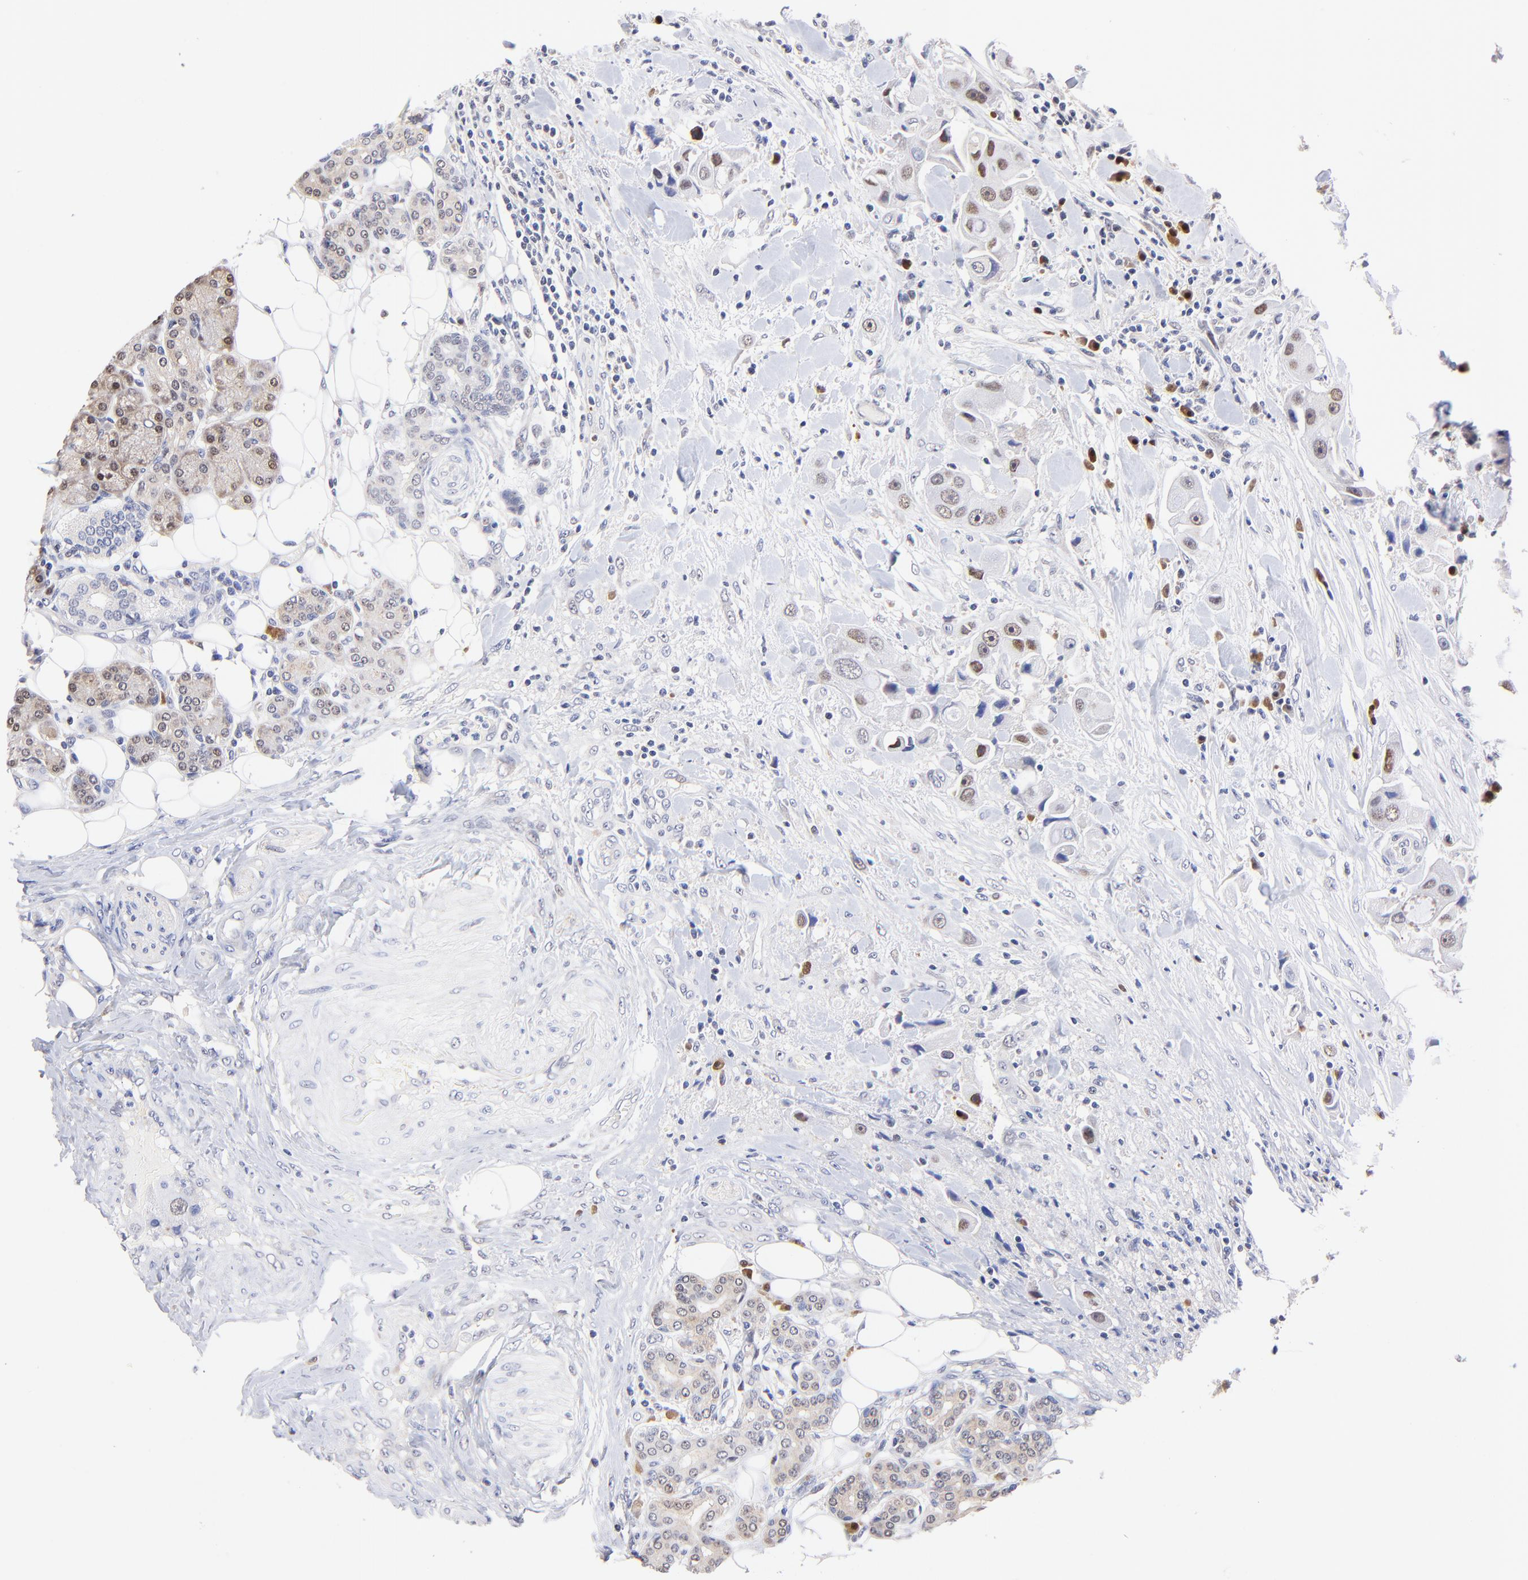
{"staining": {"intensity": "moderate", "quantity": "25%-75%", "location": "nuclear"}, "tissue": "head and neck cancer", "cell_type": "Tumor cells", "image_type": "cancer", "snomed": [{"axis": "morphology", "description": "Normal tissue, NOS"}, {"axis": "morphology", "description": "Adenocarcinoma, NOS"}, {"axis": "topography", "description": "Salivary gland"}, {"axis": "topography", "description": "Head-Neck"}], "caption": "Moderate nuclear protein staining is seen in about 25%-75% of tumor cells in head and neck adenocarcinoma. The staining was performed using DAB to visualize the protein expression in brown, while the nuclei were stained in blue with hematoxylin (Magnification: 20x).", "gene": "ZNF155", "patient": {"sex": "male", "age": 80}}